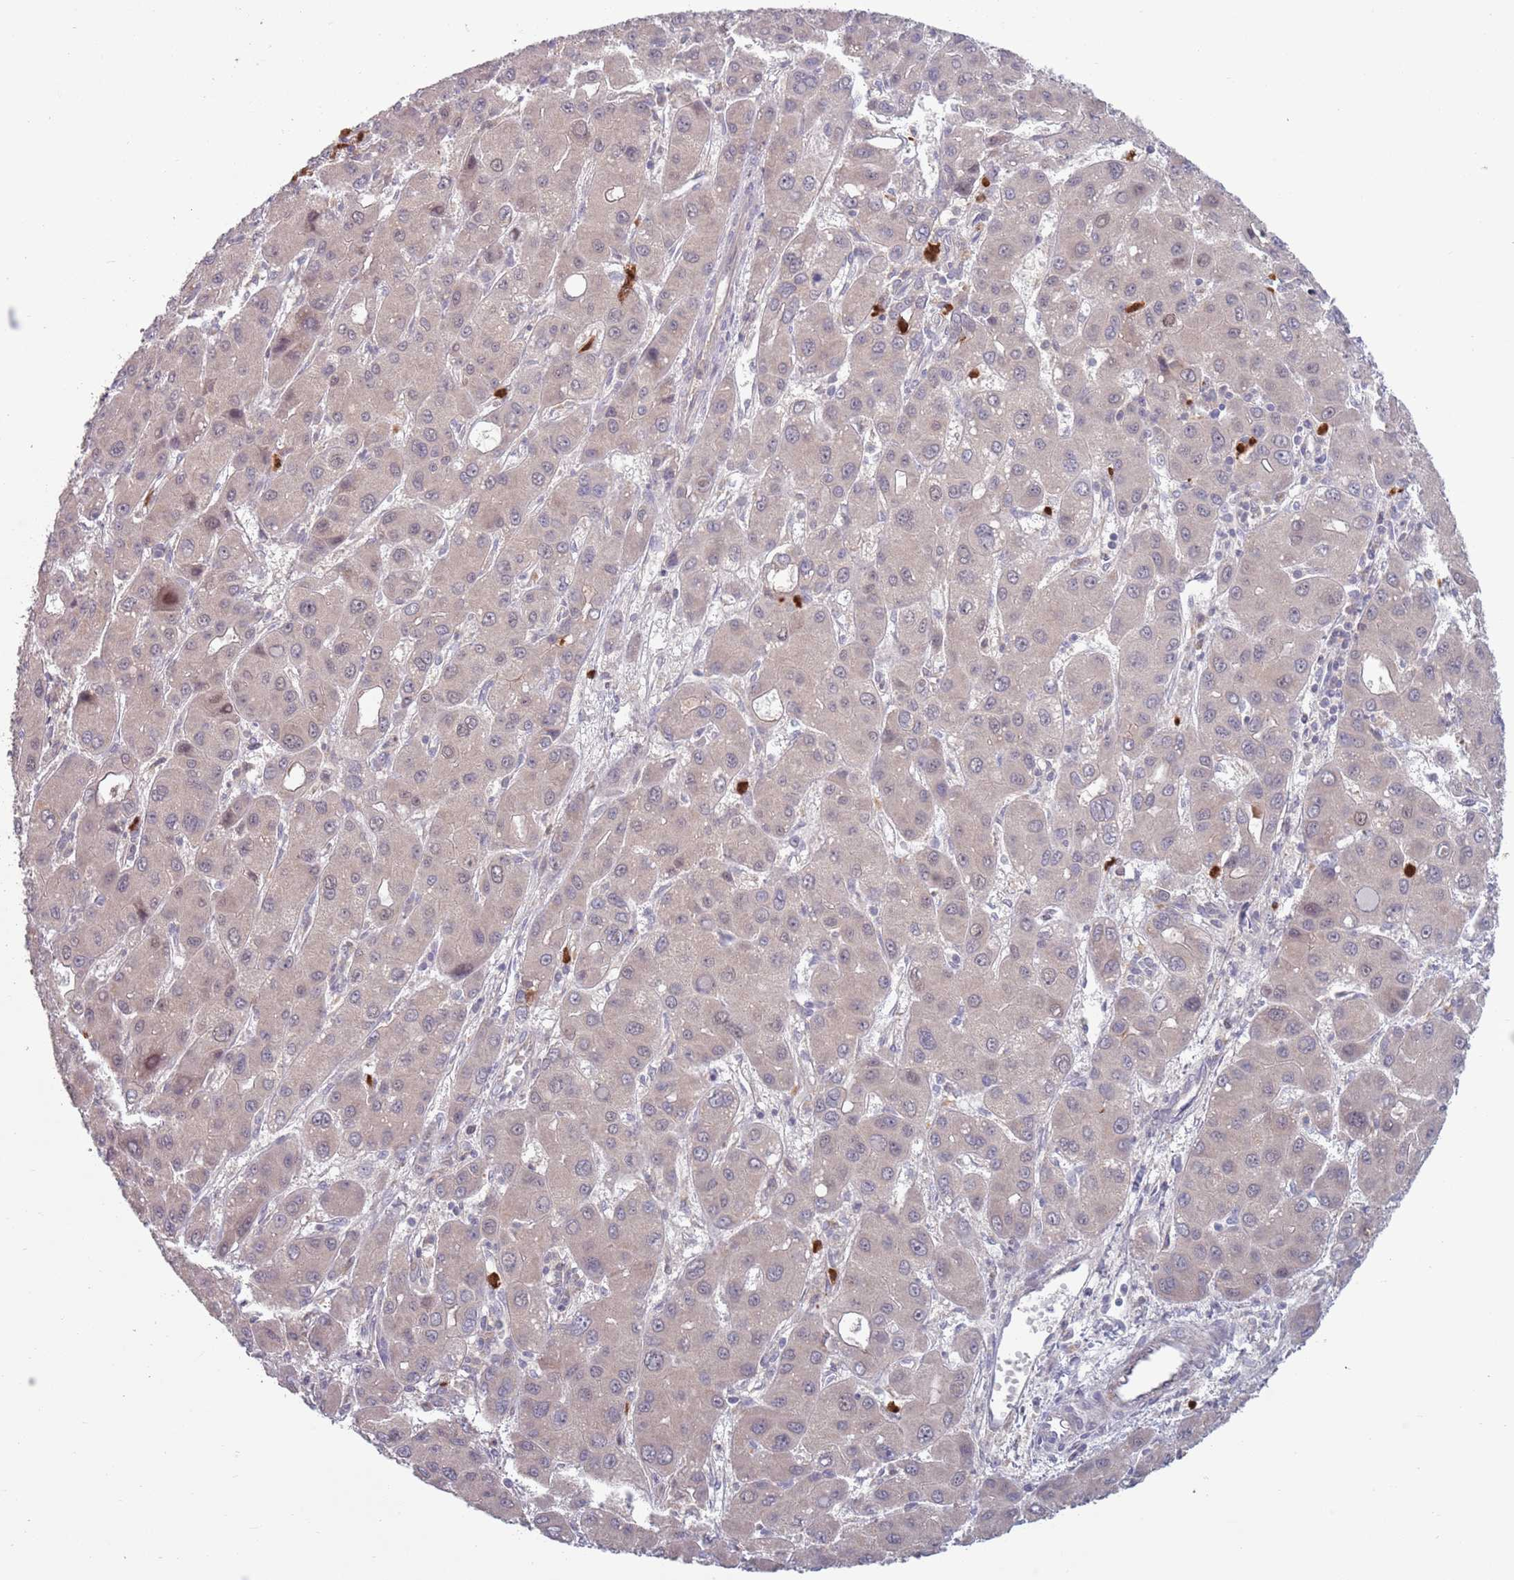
{"staining": {"intensity": "negative", "quantity": "none", "location": "none"}, "tissue": "liver cancer", "cell_type": "Tumor cells", "image_type": "cancer", "snomed": [{"axis": "morphology", "description": "Carcinoma, Hepatocellular, NOS"}, {"axis": "topography", "description": "Liver"}], "caption": "DAB immunohistochemical staining of liver hepatocellular carcinoma reveals no significant staining in tumor cells. Brightfield microscopy of immunohistochemistry (IHC) stained with DAB (3,3'-diaminobenzidine) (brown) and hematoxylin (blue), captured at high magnification.", "gene": "TYW1", "patient": {"sex": "male", "age": 55}}